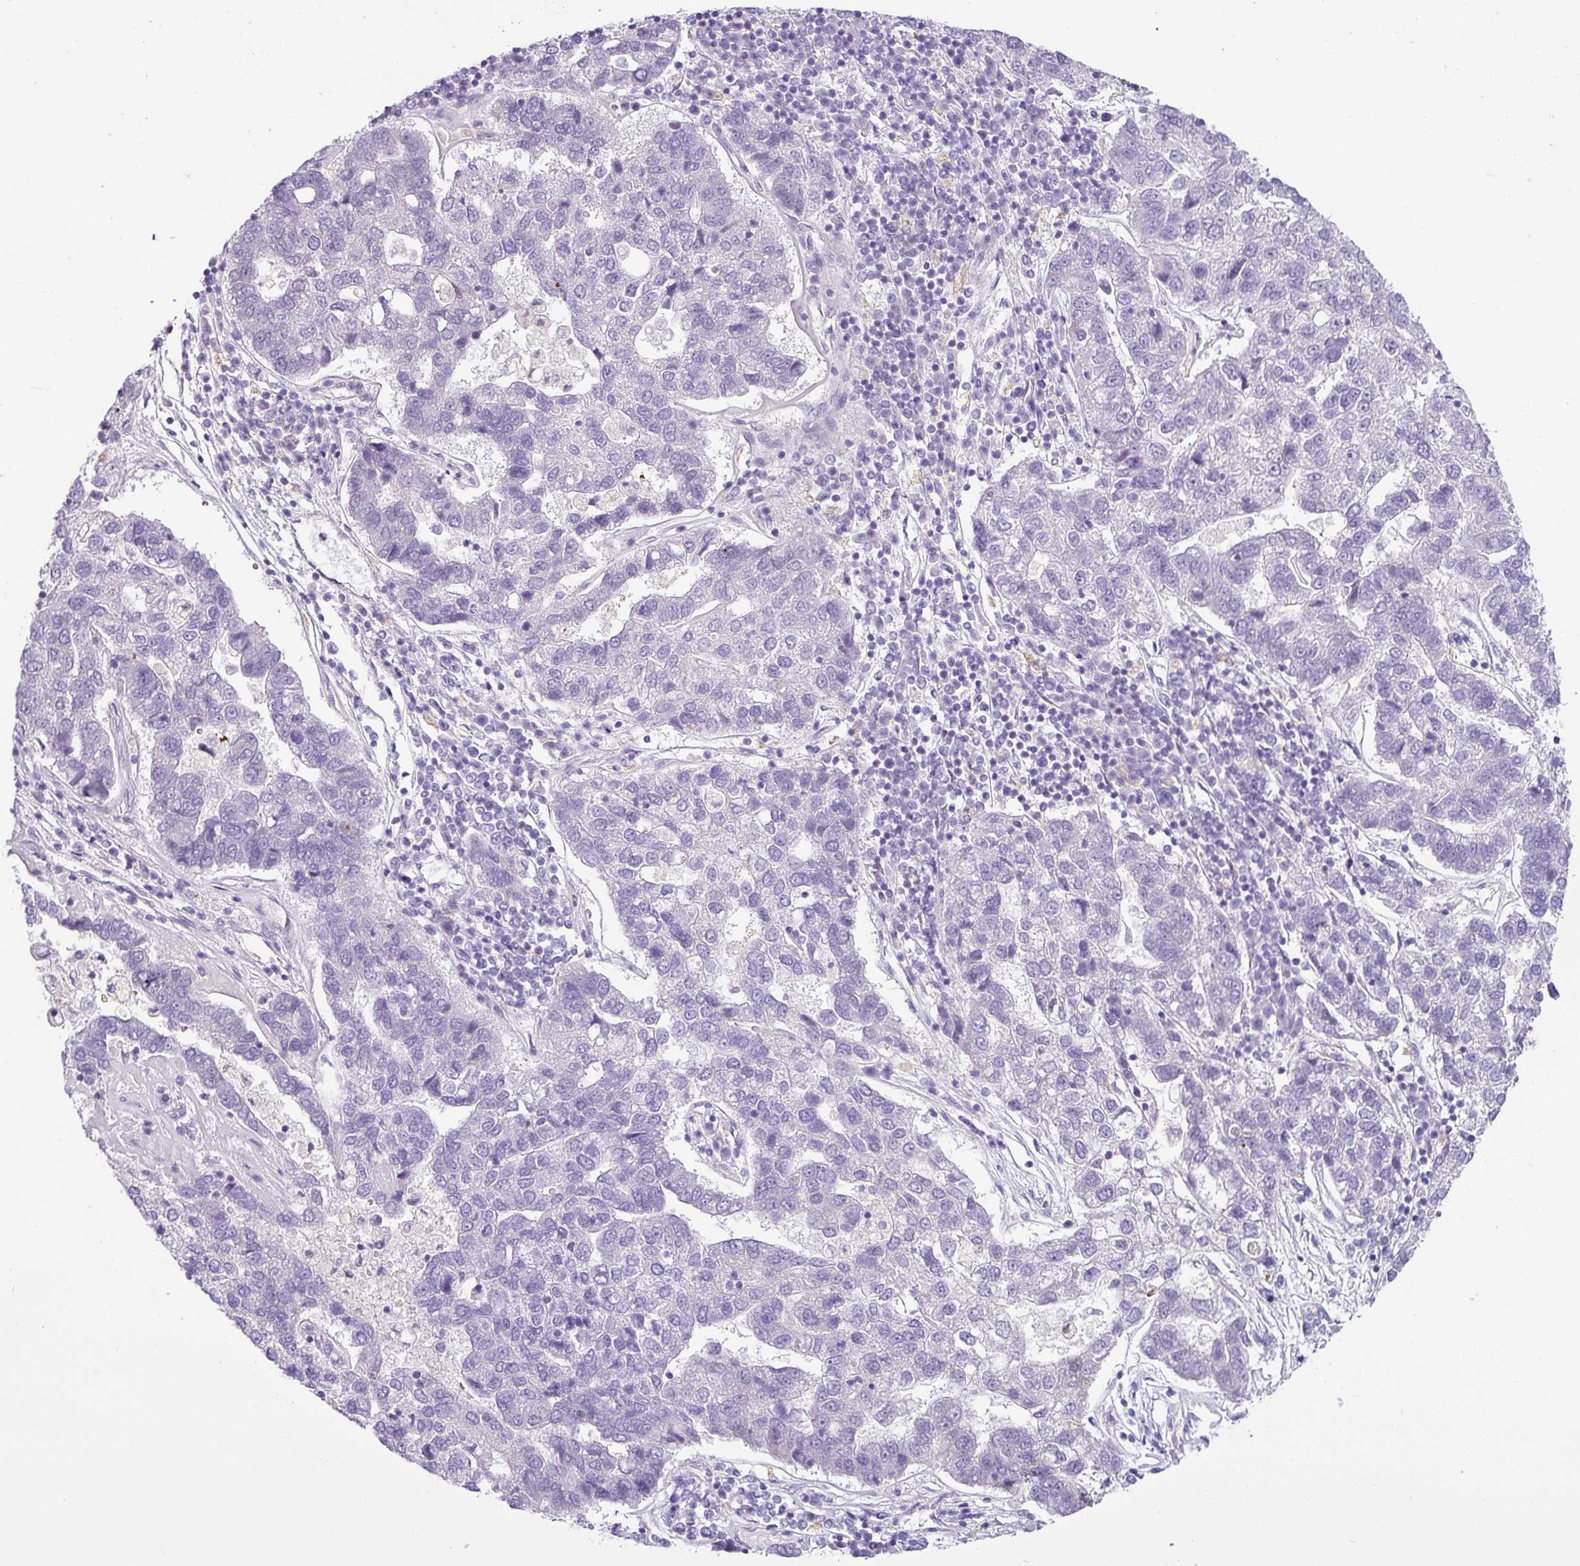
{"staining": {"intensity": "negative", "quantity": "none", "location": "none"}, "tissue": "pancreatic cancer", "cell_type": "Tumor cells", "image_type": "cancer", "snomed": [{"axis": "morphology", "description": "Adenocarcinoma, NOS"}, {"axis": "topography", "description": "Pancreas"}], "caption": "This histopathology image is of pancreatic cancer (adenocarcinoma) stained with immunohistochemistry (IHC) to label a protein in brown with the nuclei are counter-stained blue. There is no staining in tumor cells. (Stains: DAB (3,3'-diaminobenzidine) IHC with hematoxylin counter stain, Microscopy: brightfield microscopy at high magnification).", "gene": "HMCN2", "patient": {"sex": "female", "age": 61}}